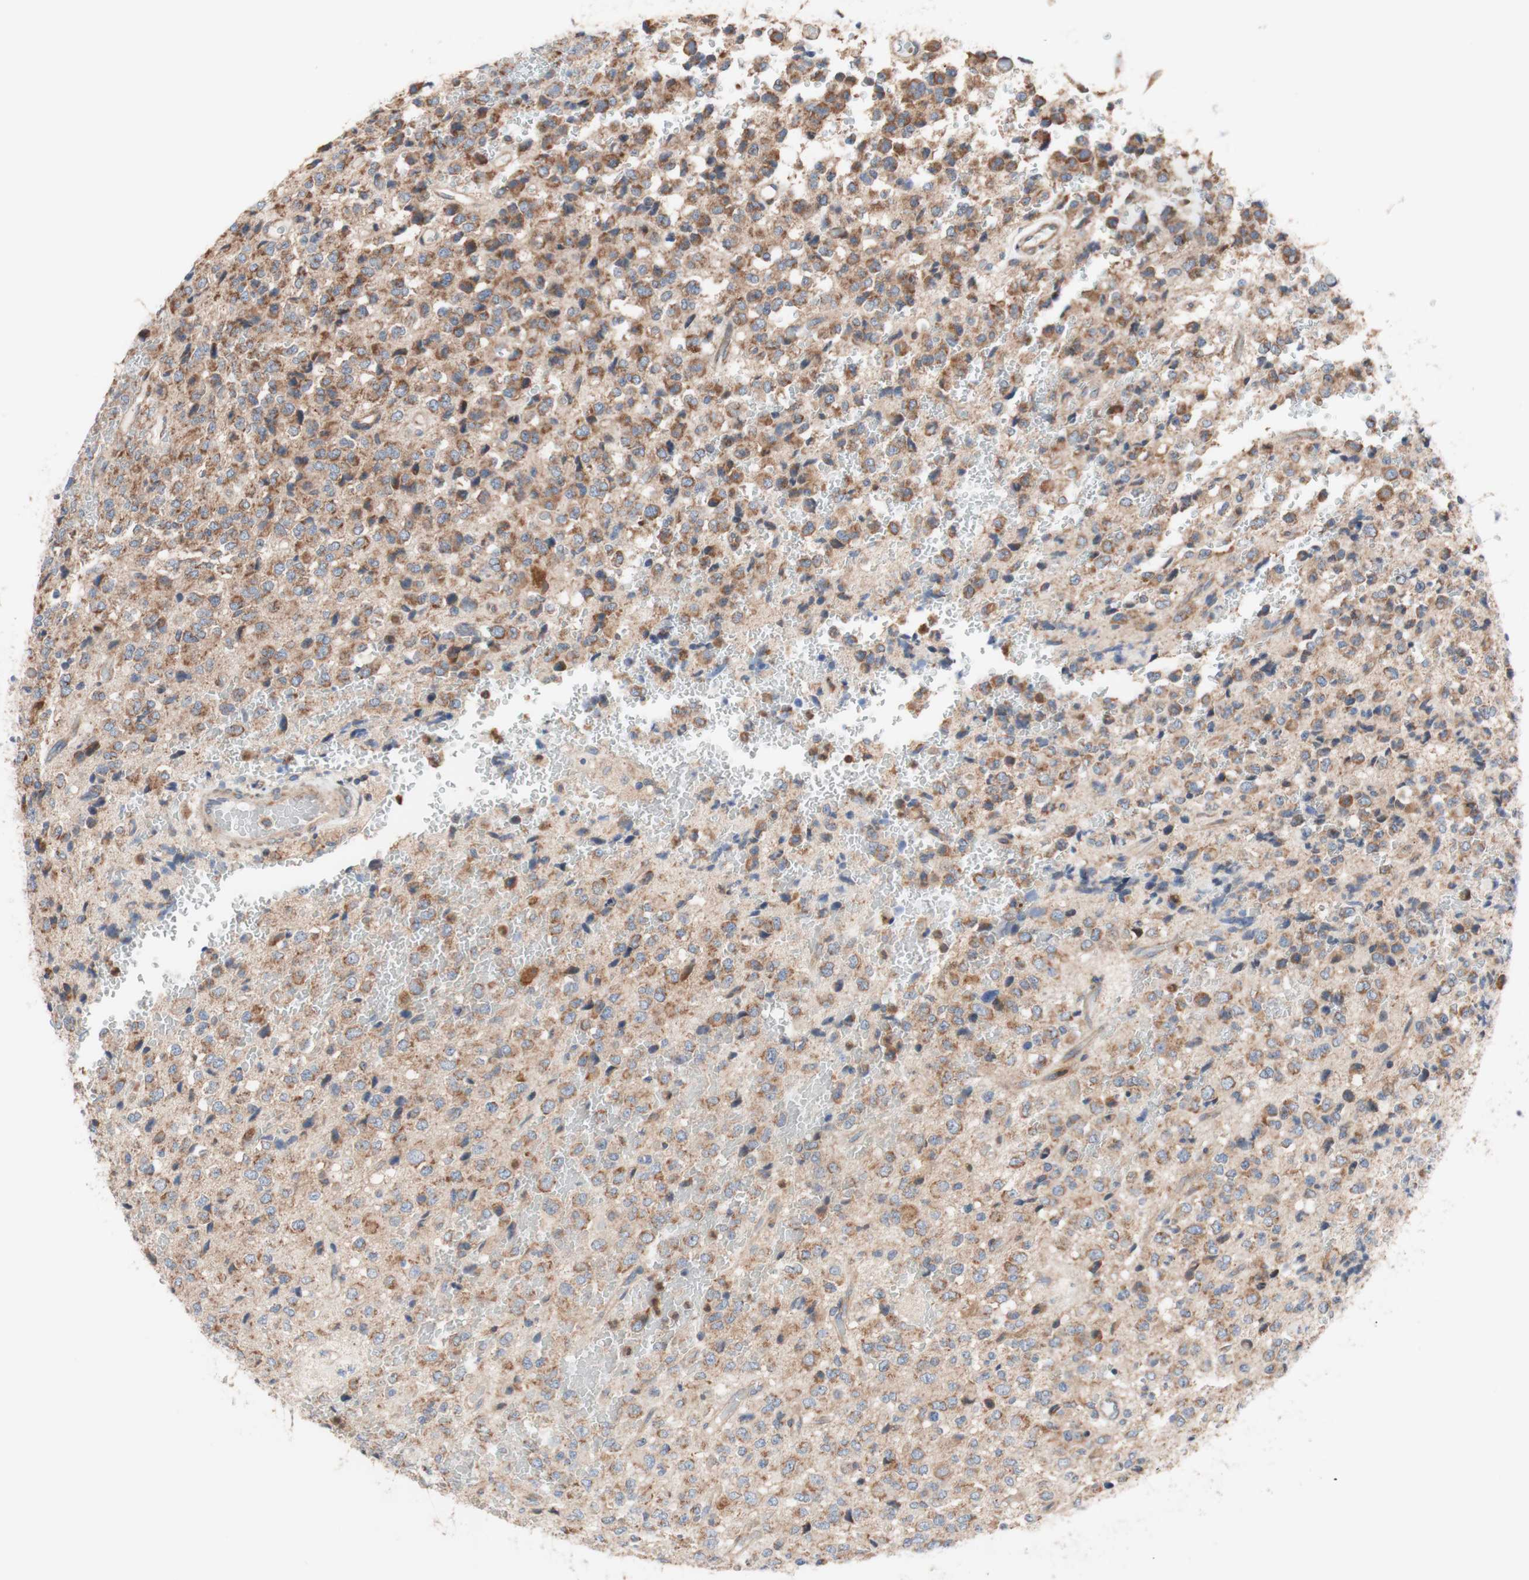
{"staining": {"intensity": "moderate", "quantity": ">75%", "location": "cytoplasmic/membranous"}, "tissue": "glioma", "cell_type": "Tumor cells", "image_type": "cancer", "snomed": [{"axis": "morphology", "description": "Glioma, malignant, High grade"}, {"axis": "topography", "description": "pancreas cauda"}], "caption": "An immunohistochemistry image of tumor tissue is shown. Protein staining in brown highlights moderate cytoplasmic/membranous positivity in malignant glioma (high-grade) within tumor cells.", "gene": "FMR1", "patient": {"sex": "male", "age": 60}}